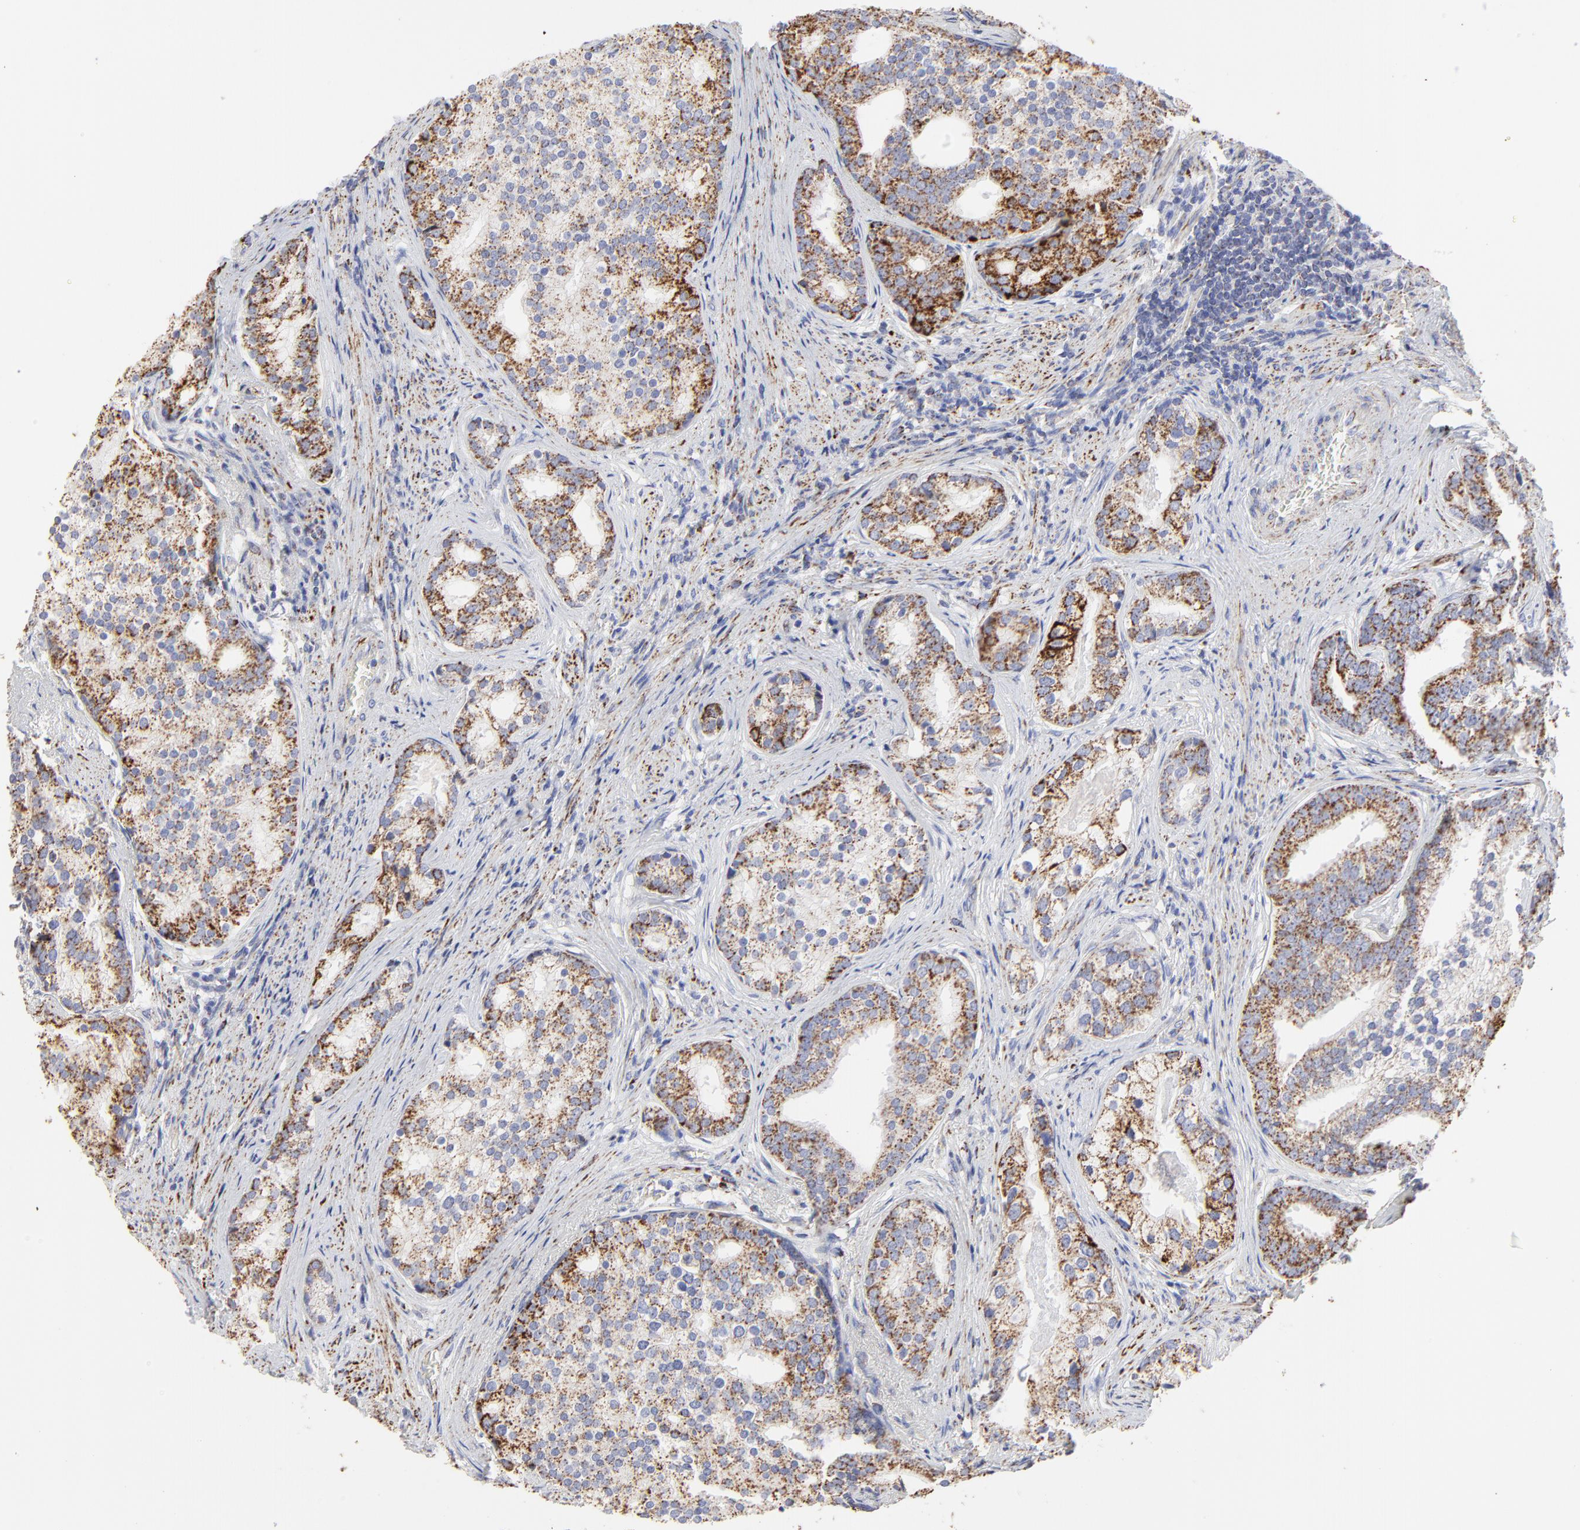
{"staining": {"intensity": "moderate", "quantity": ">75%", "location": "cytoplasmic/membranous"}, "tissue": "prostate cancer", "cell_type": "Tumor cells", "image_type": "cancer", "snomed": [{"axis": "morphology", "description": "Adenocarcinoma, Low grade"}, {"axis": "topography", "description": "Prostate"}], "caption": "DAB immunohistochemical staining of human prostate cancer shows moderate cytoplasmic/membranous protein expression in about >75% of tumor cells.", "gene": "PINK1", "patient": {"sex": "male", "age": 71}}